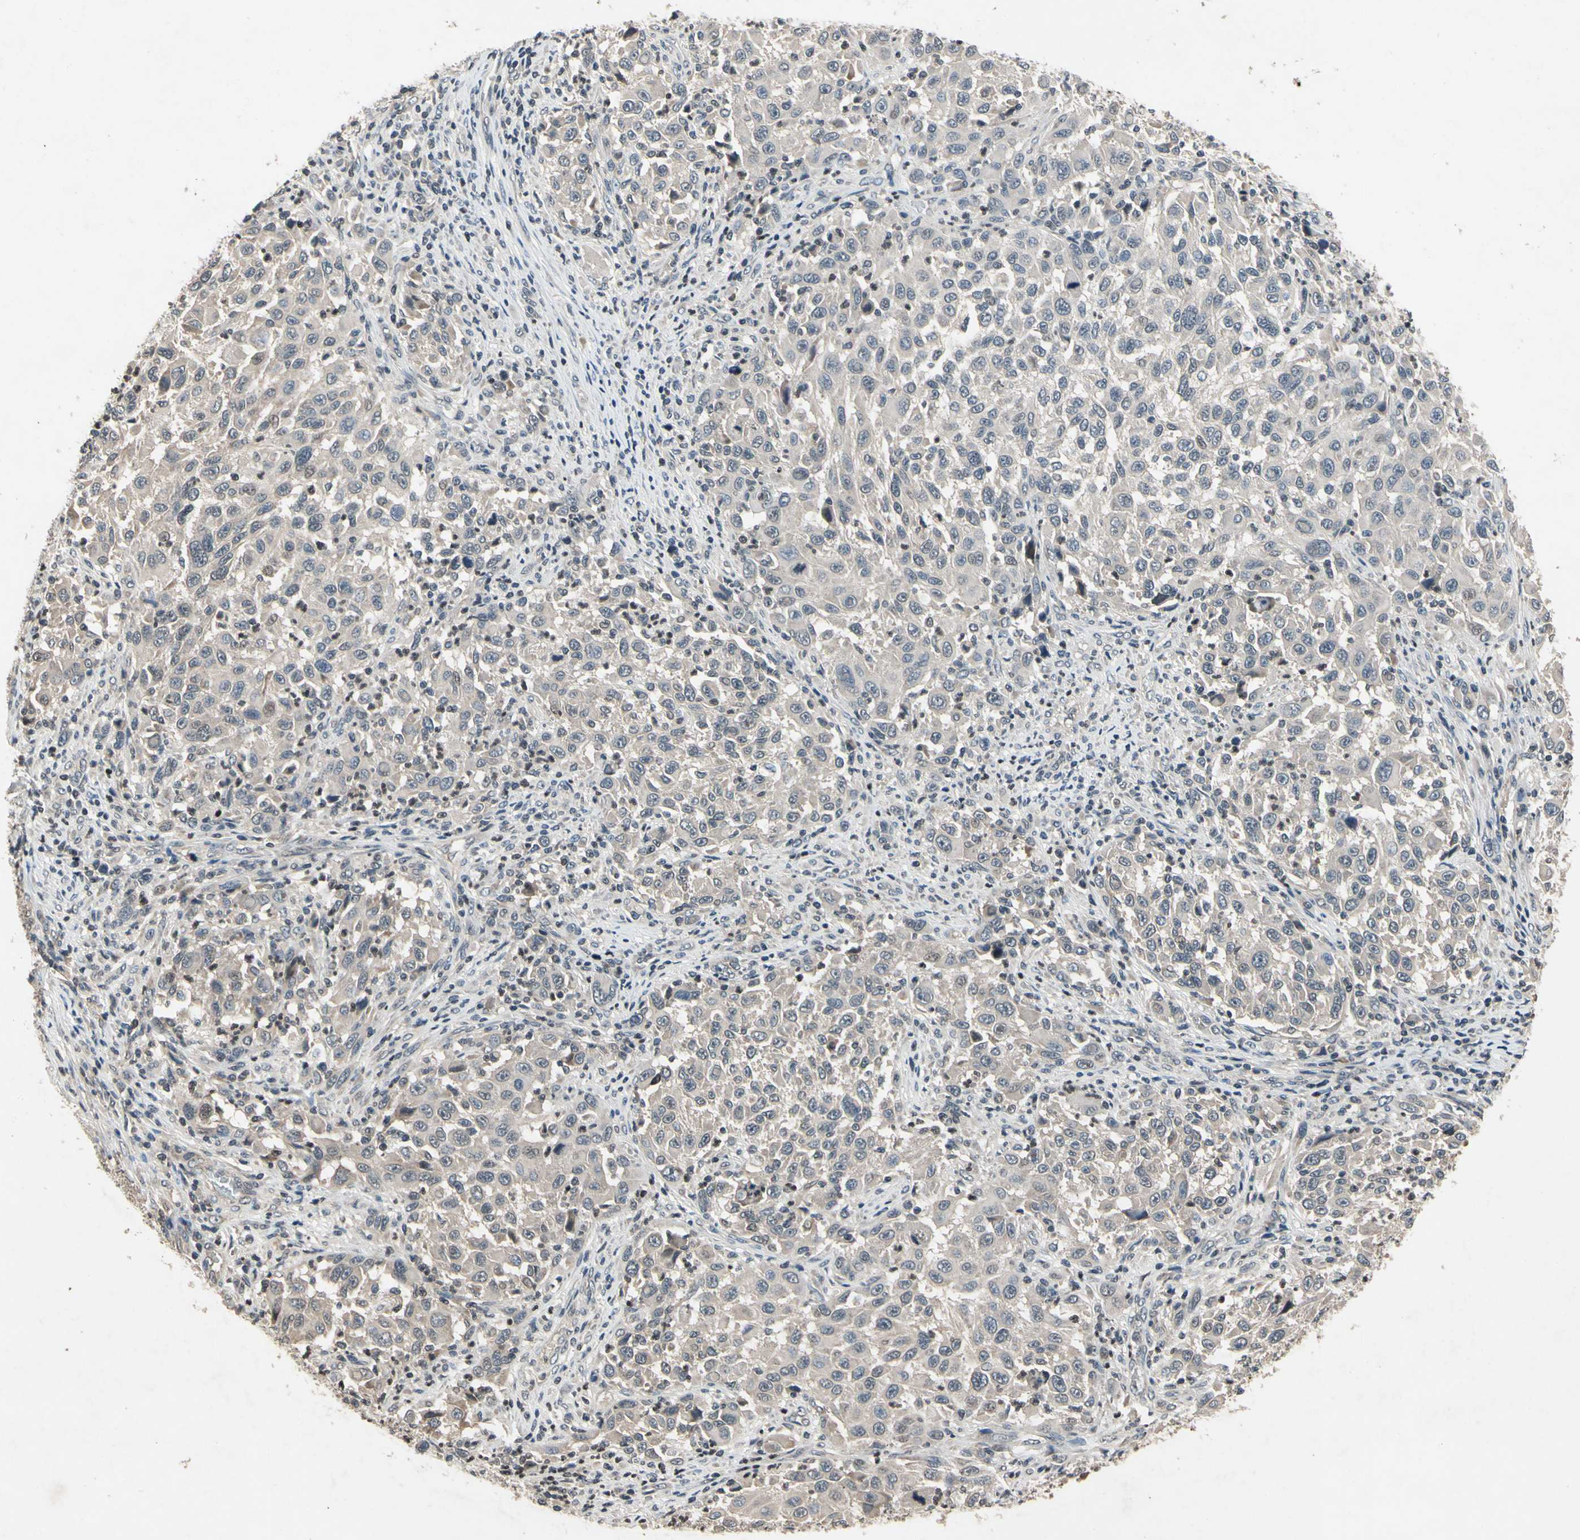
{"staining": {"intensity": "weak", "quantity": "<25%", "location": "cytoplasmic/membranous"}, "tissue": "melanoma", "cell_type": "Tumor cells", "image_type": "cancer", "snomed": [{"axis": "morphology", "description": "Malignant melanoma, Metastatic site"}, {"axis": "topography", "description": "Lymph node"}], "caption": "An immunohistochemistry histopathology image of melanoma is shown. There is no staining in tumor cells of melanoma.", "gene": "DPY19L3", "patient": {"sex": "male", "age": 61}}